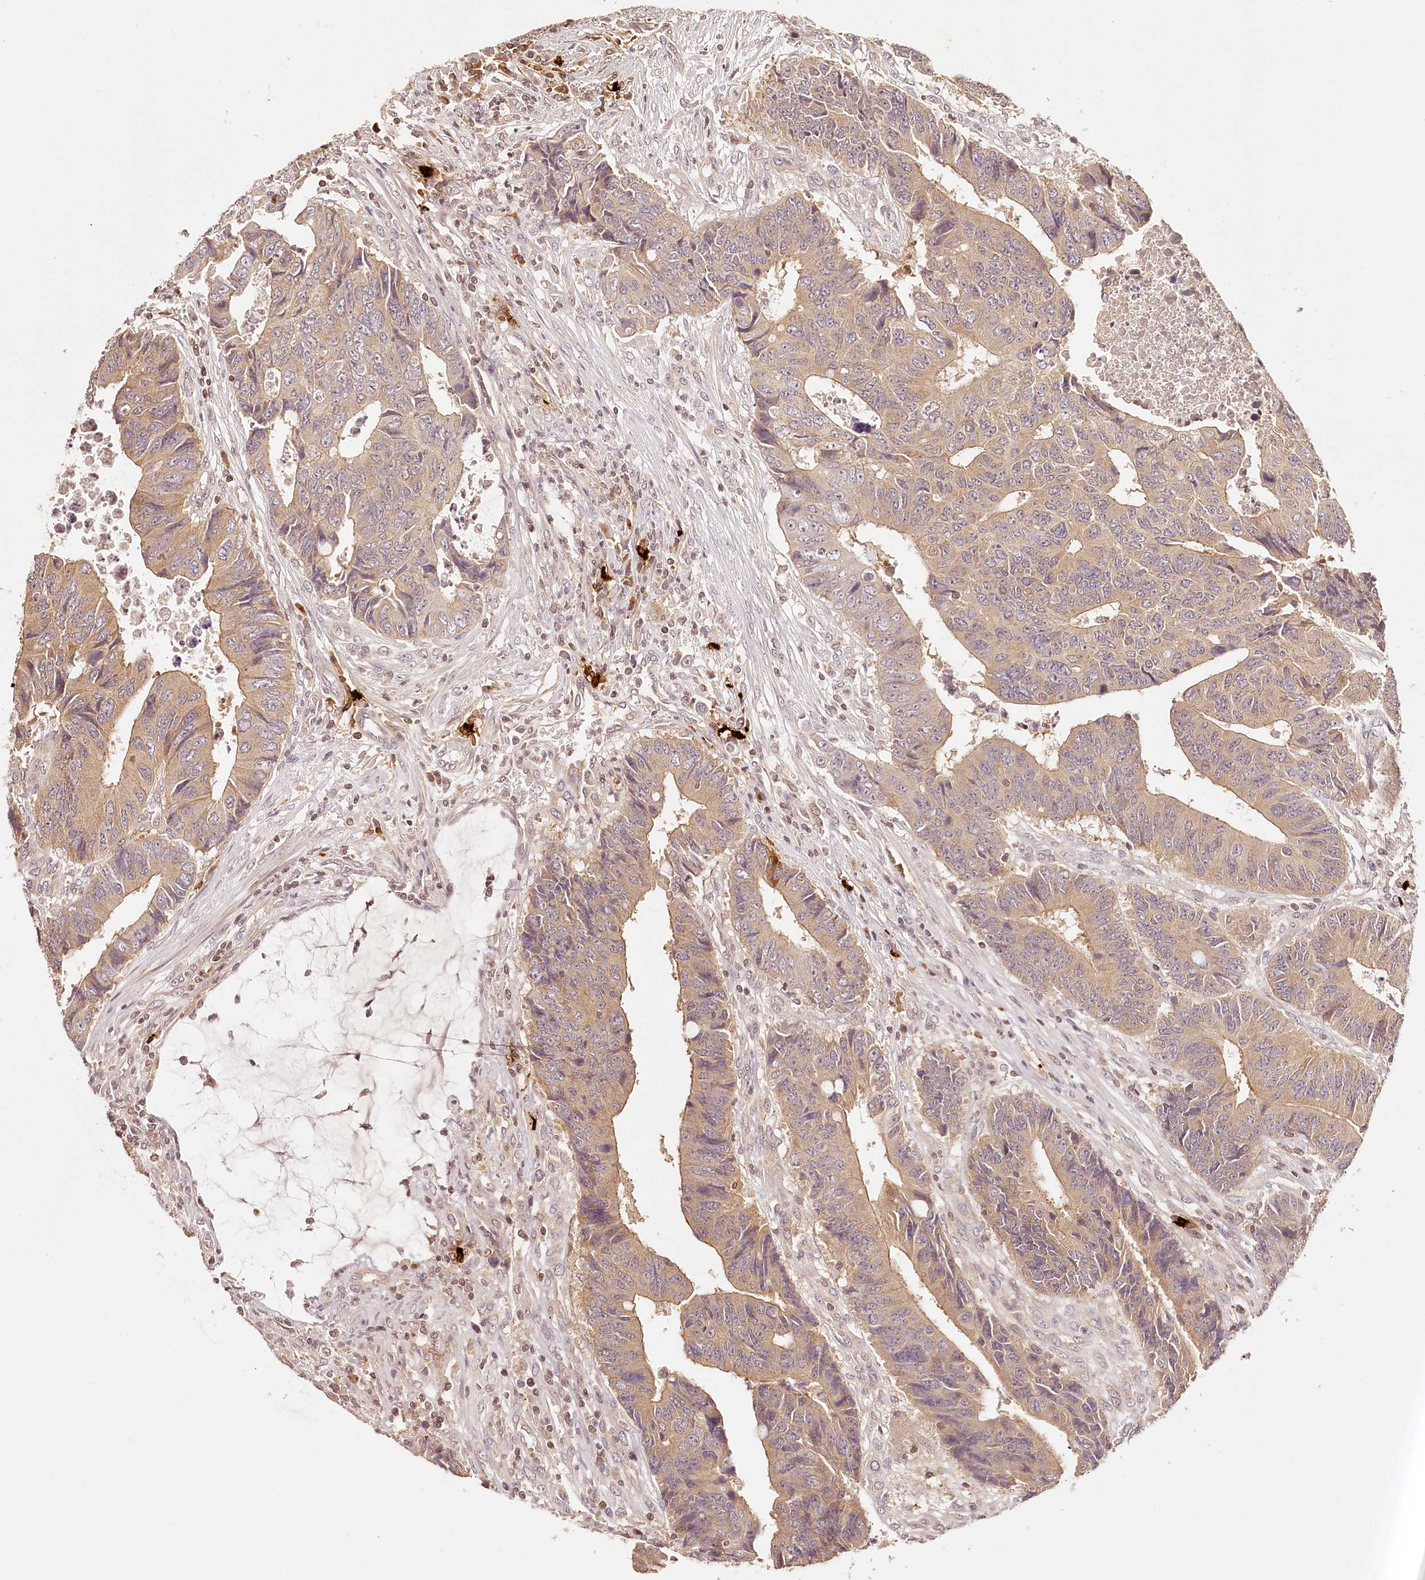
{"staining": {"intensity": "weak", "quantity": ">75%", "location": "cytoplasmic/membranous"}, "tissue": "colorectal cancer", "cell_type": "Tumor cells", "image_type": "cancer", "snomed": [{"axis": "morphology", "description": "Adenocarcinoma, NOS"}, {"axis": "topography", "description": "Rectum"}], "caption": "This image displays immunohistochemistry staining of human adenocarcinoma (colorectal), with low weak cytoplasmic/membranous staining in about >75% of tumor cells.", "gene": "SYNGR1", "patient": {"sex": "male", "age": 84}}